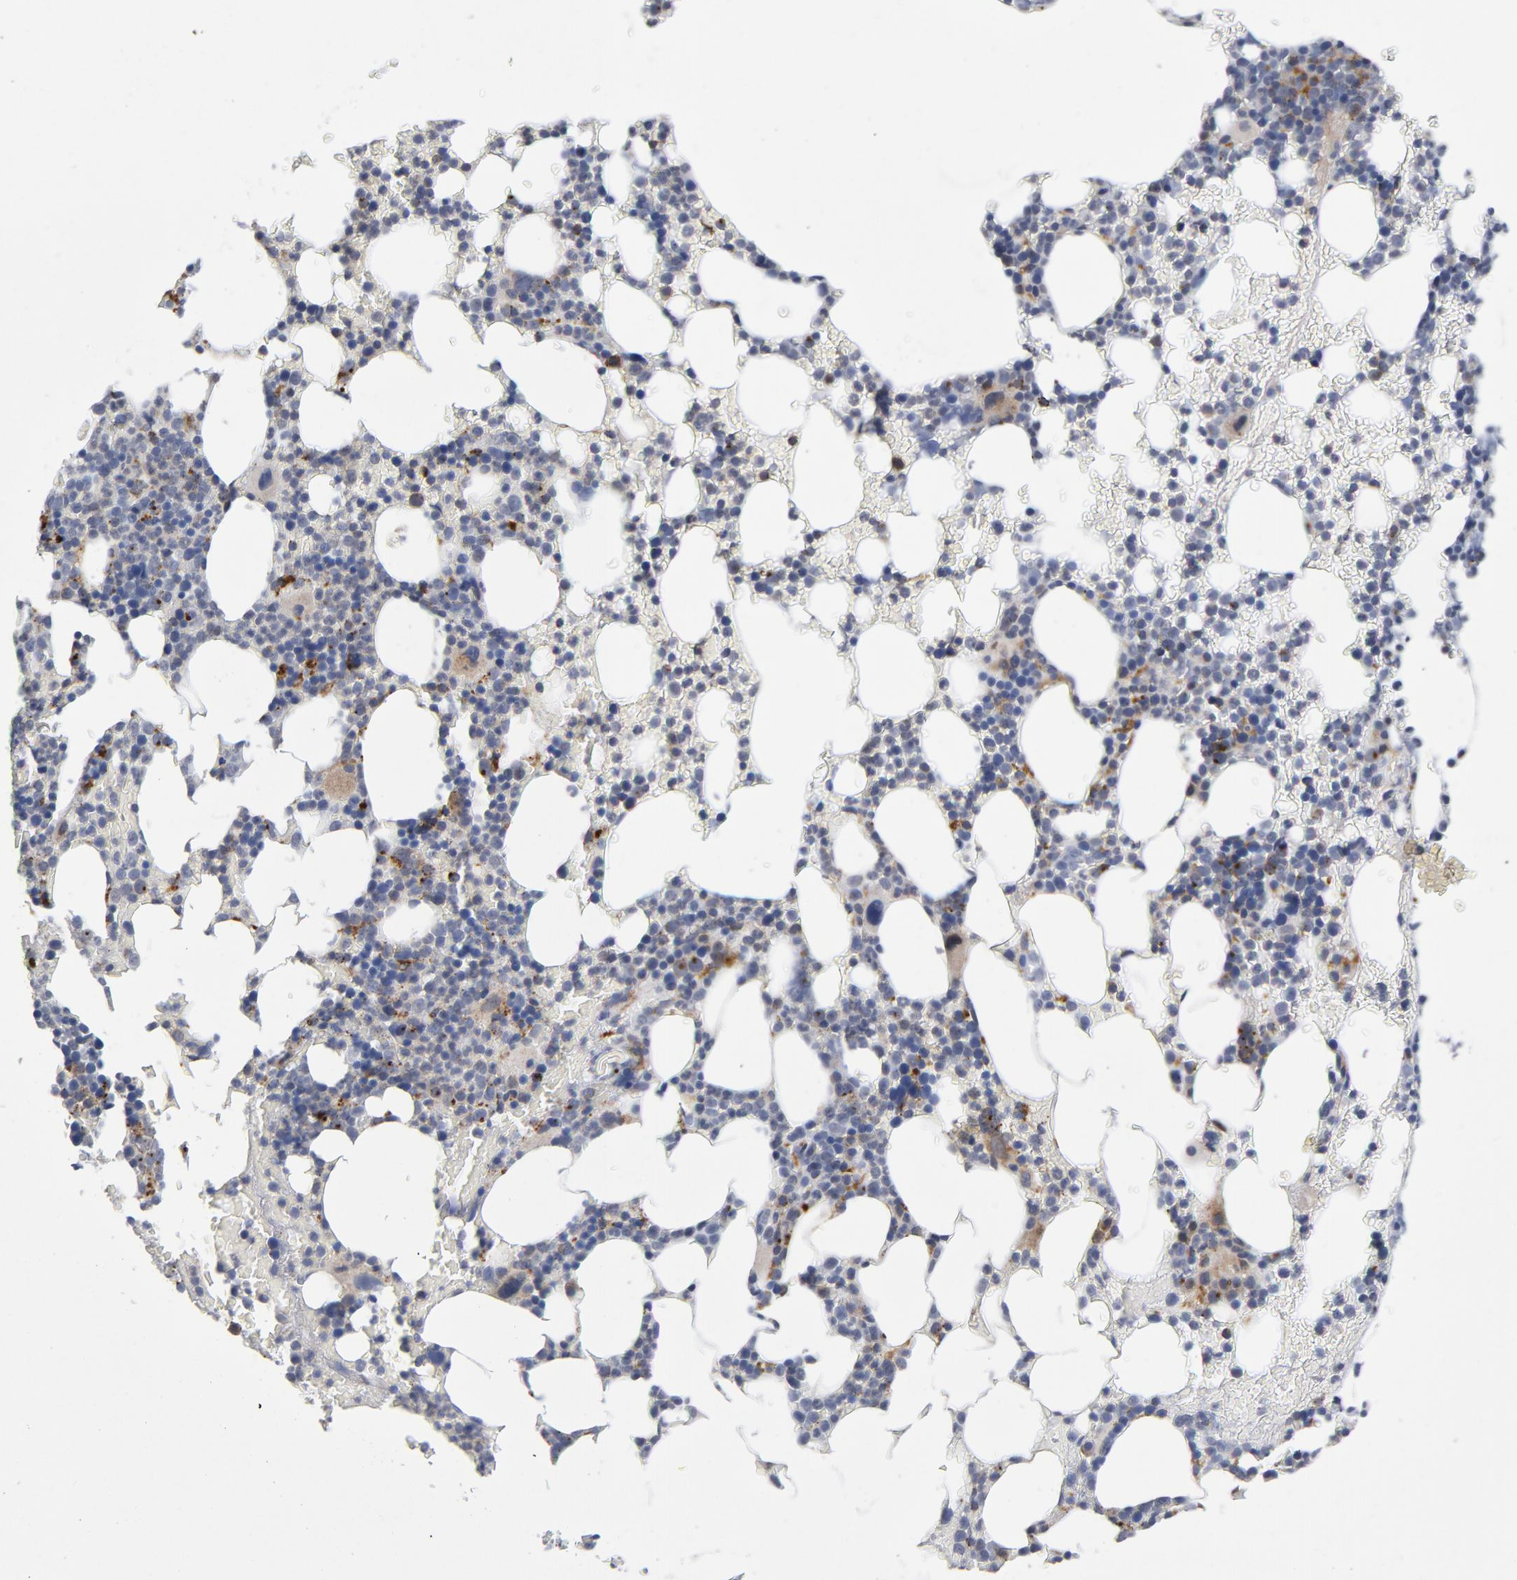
{"staining": {"intensity": "moderate", "quantity": "<25%", "location": "cytoplasmic/membranous"}, "tissue": "bone marrow", "cell_type": "Hematopoietic cells", "image_type": "normal", "snomed": [{"axis": "morphology", "description": "Normal tissue, NOS"}, {"axis": "topography", "description": "Bone marrow"}], "caption": "Immunohistochemical staining of unremarkable human bone marrow shows low levels of moderate cytoplasmic/membranous positivity in approximately <25% of hematopoietic cells.", "gene": "AKT2", "patient": {"sex": "female", "age": 66}}